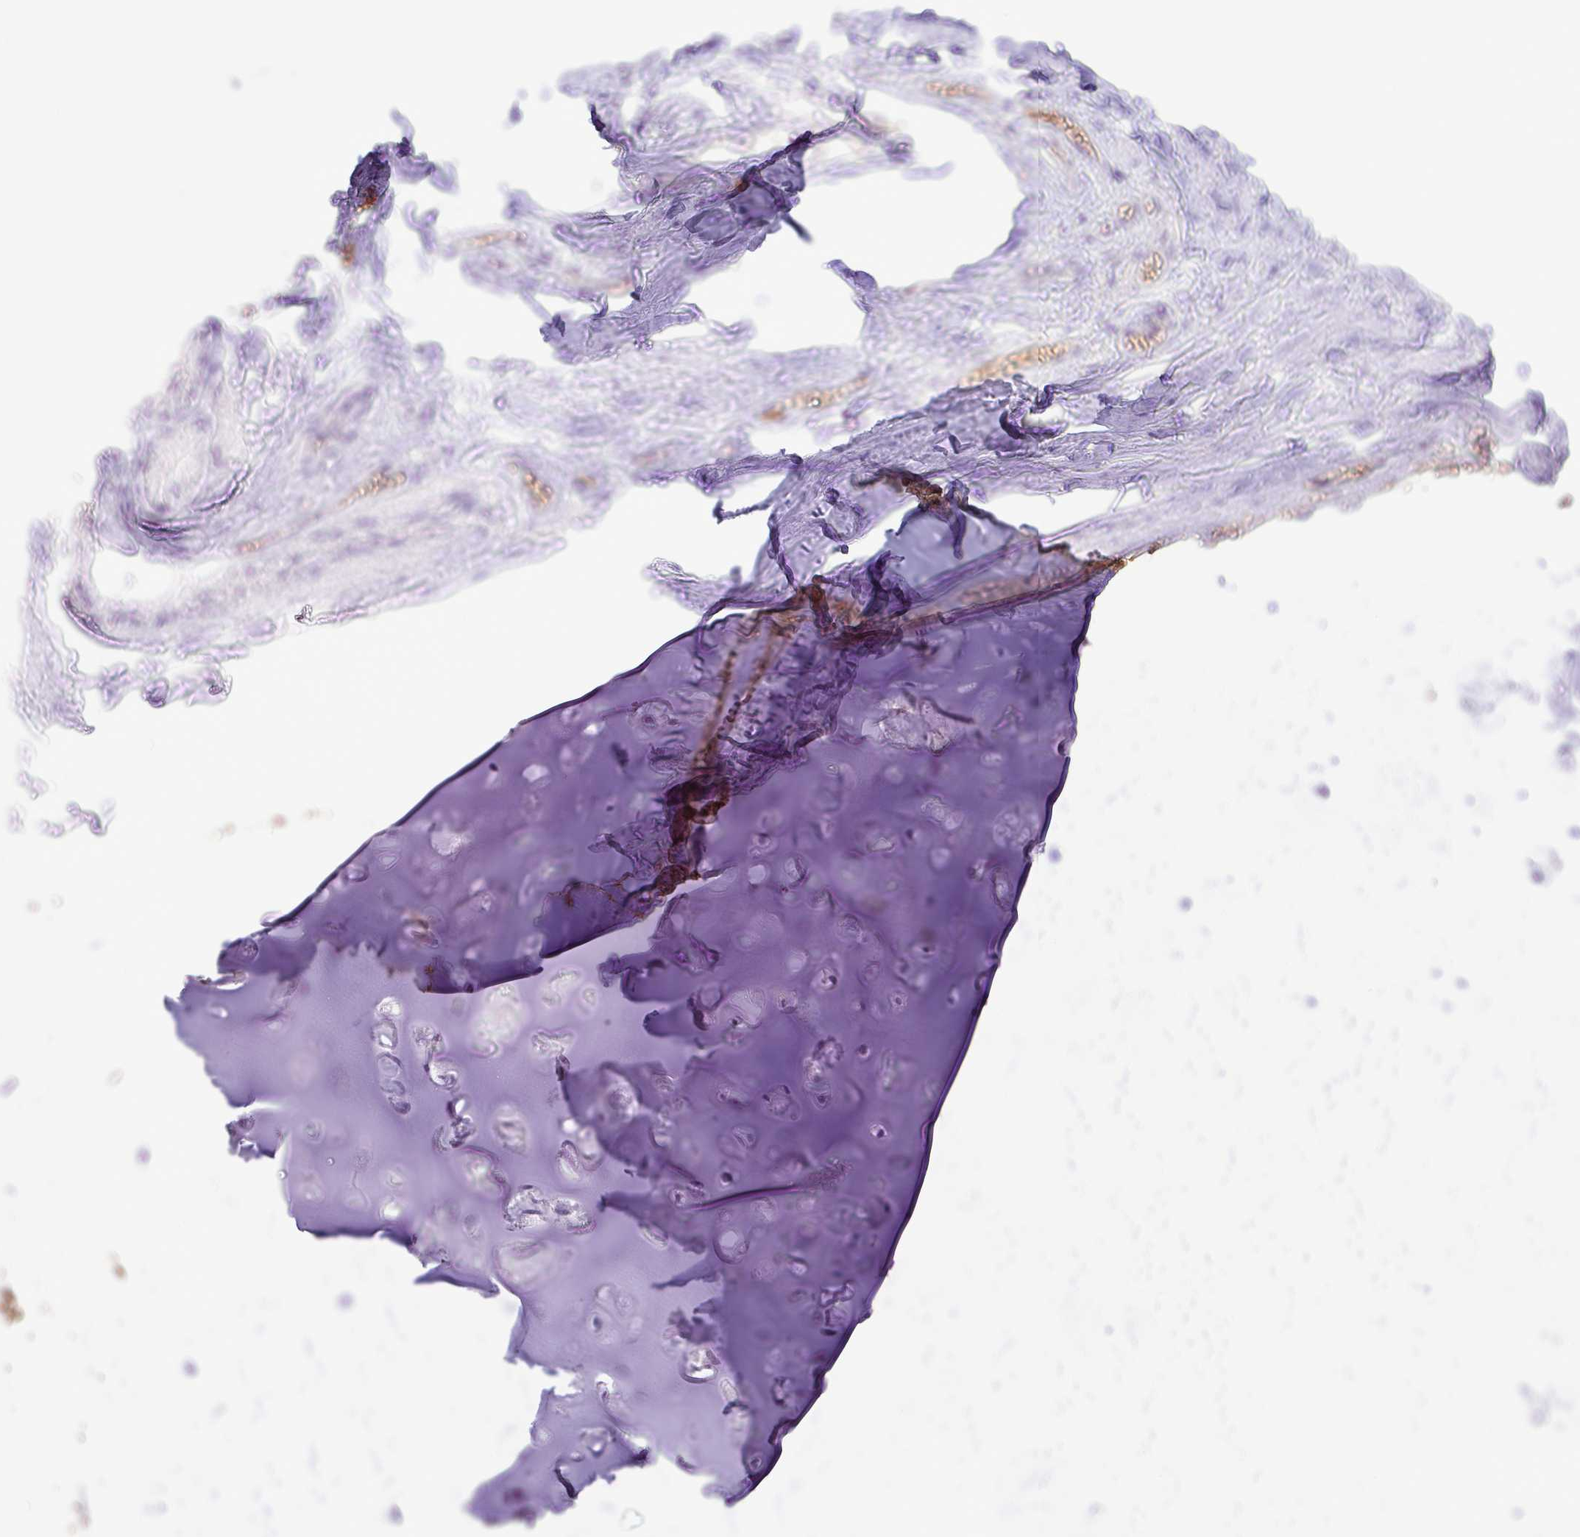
{"staining": {"intensity": "negative", "quantity": "none", "location": "none"}, "tissue": "soft tissue", "cell_type": "Chondrocytes", "image_type": "normal", "snomed": [{"axis": "morphology", "description": "Normal tissue, NOS"}, {"axis": "topography", "description": "Cartilage tissue"}, {"axis": "topography", "description": "Nasopharynx"}, {"axis": "topography", "description": "Thyroid gland"}], "caption": "This is an immunohistochemistry (IHC) photomicrograph of benign human soft tissue. There is no positivity in chondrocytes.", "gene": "EPB42", "patient": {"sex": "male", "age": 63}}